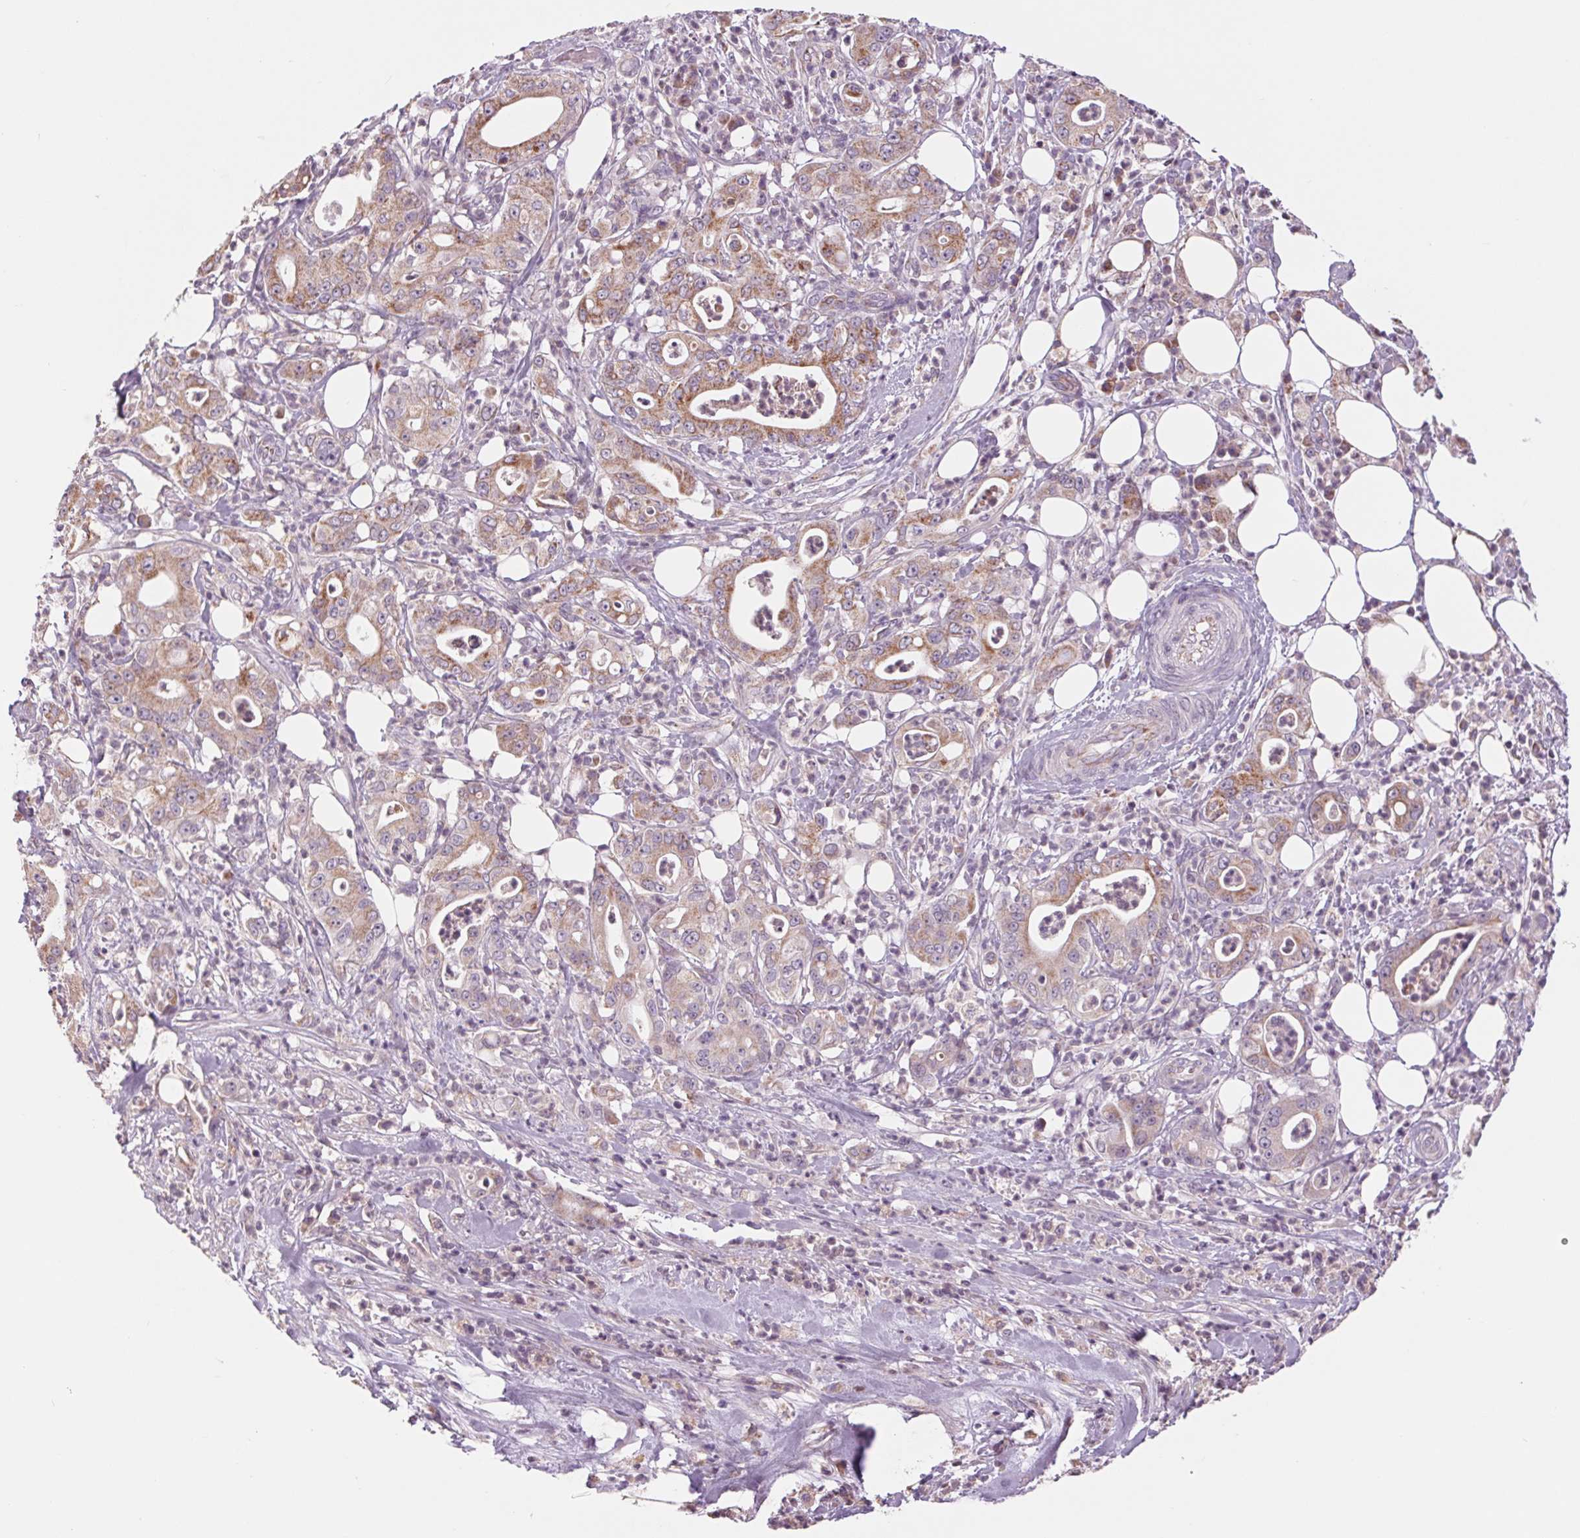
{"staining": {"intensity": "moderate", "quantity": ">75%", "location": "cytoplasmic/membranous"}, "tissue": "pancreatic cancer", "cell_type": "Tumor cells", "image_type": "cancer", "snomed": [{"axis": "morphology", "description": "Adenocarcinoma, NOS"}, {"axis": "topography", "description": "Pancreas"}], "caption": "Tumor cells reveal moderate cytoplasmic/membranous staining in about >75% of cells in pancreatic adenocarcinoma.", "gene": "COX6A1", "patient": {"sex": "male", "age": 71}}